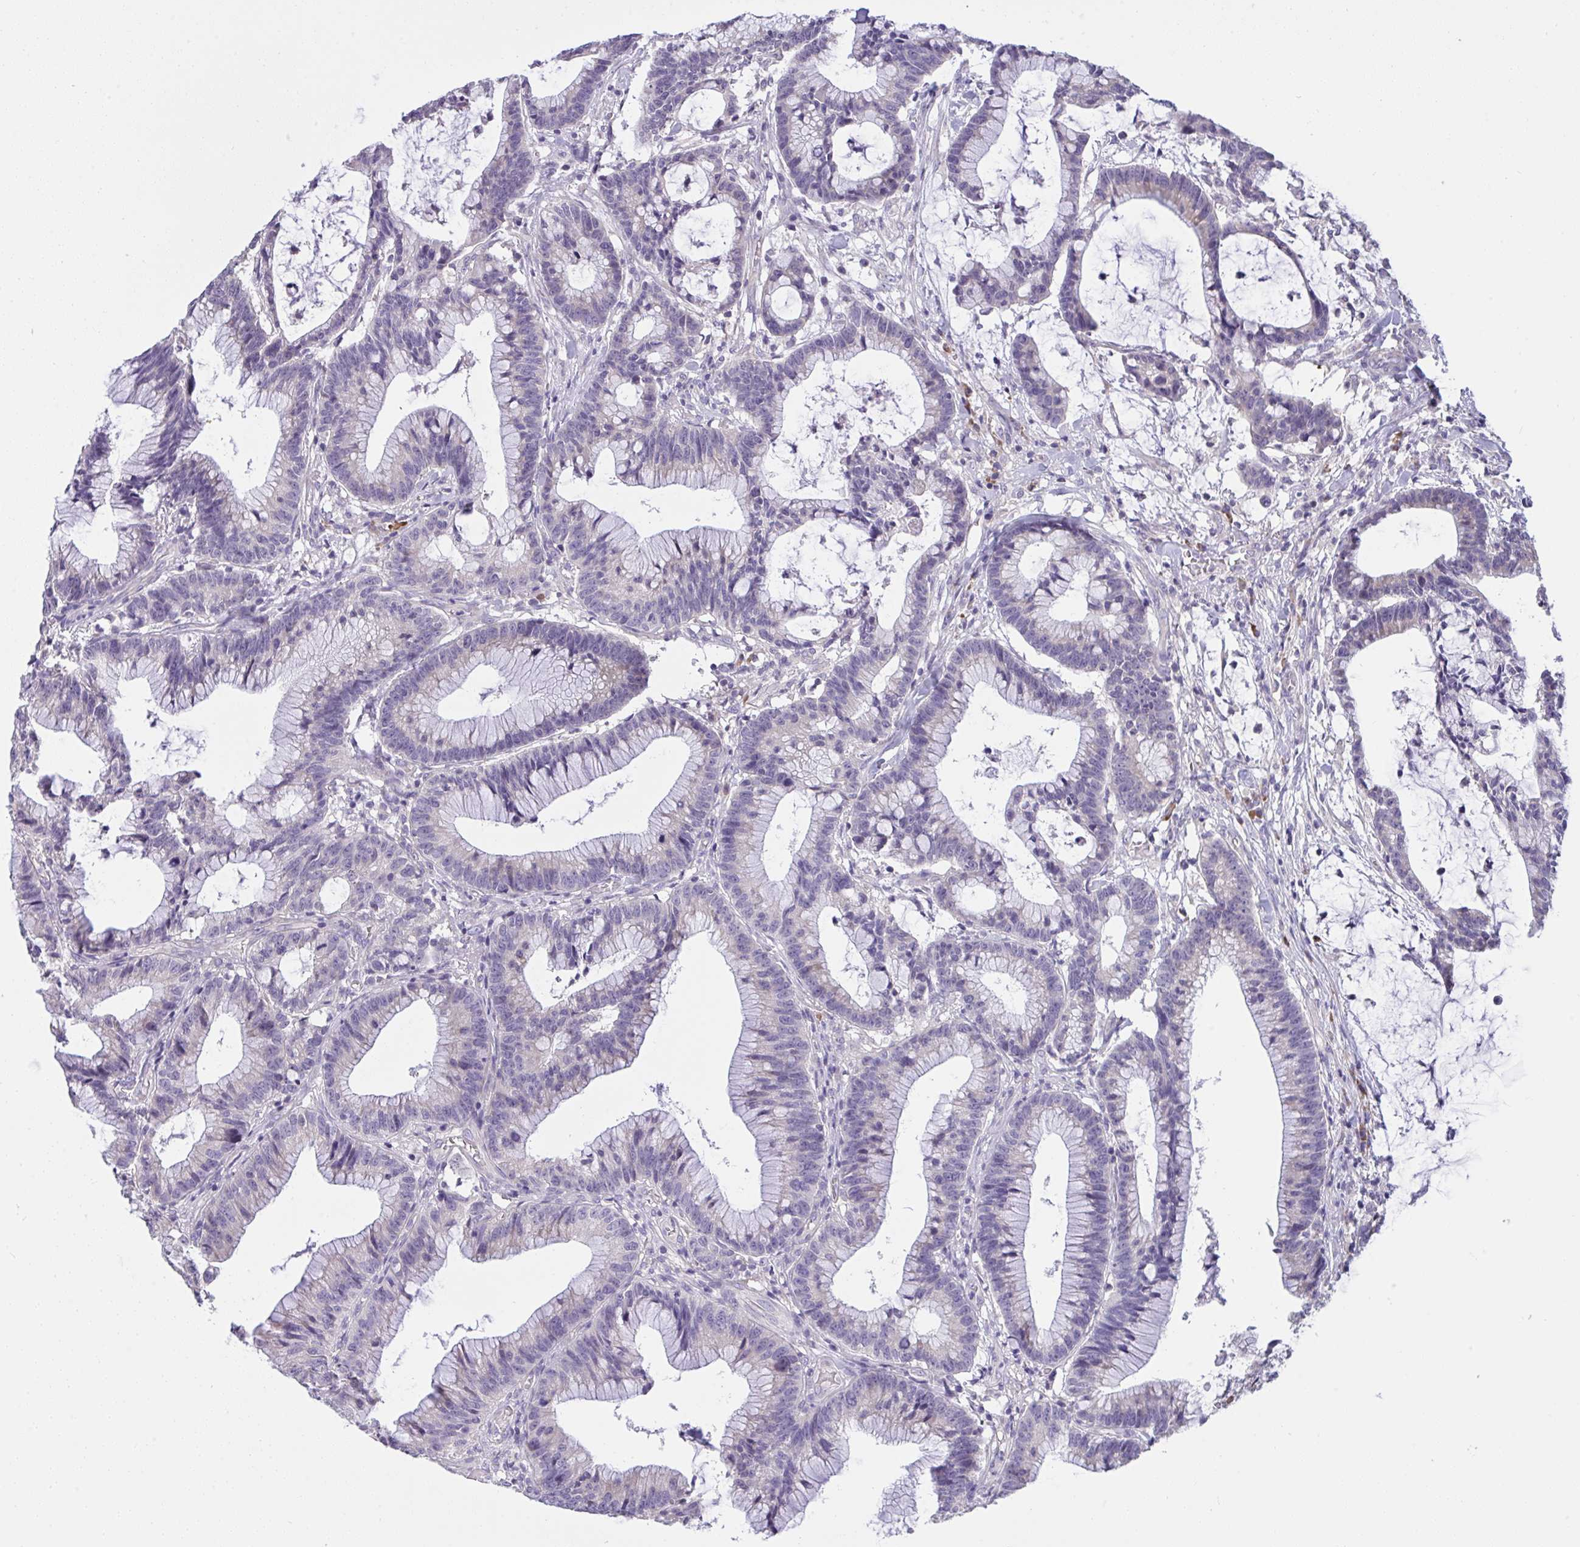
{"staining": {"intensity": "negative", "quantity": "none", "location": "none"}, "tissue": "colorectal cancer", "cell_type": "Tumor cells", "image_type": "cancer", "snomed": [{"axis": "morphology", "description": "Adenocarcinoma, NOS"}, {"axis": "topography", "description": "Colon"}], "caption": "Colorectal adenocarcinoma was stained to show a protein in brown. There is no significant staining in tumor cells.", "gene": "TMEM41A", "patient": {"sex": "female", "age": 78}}